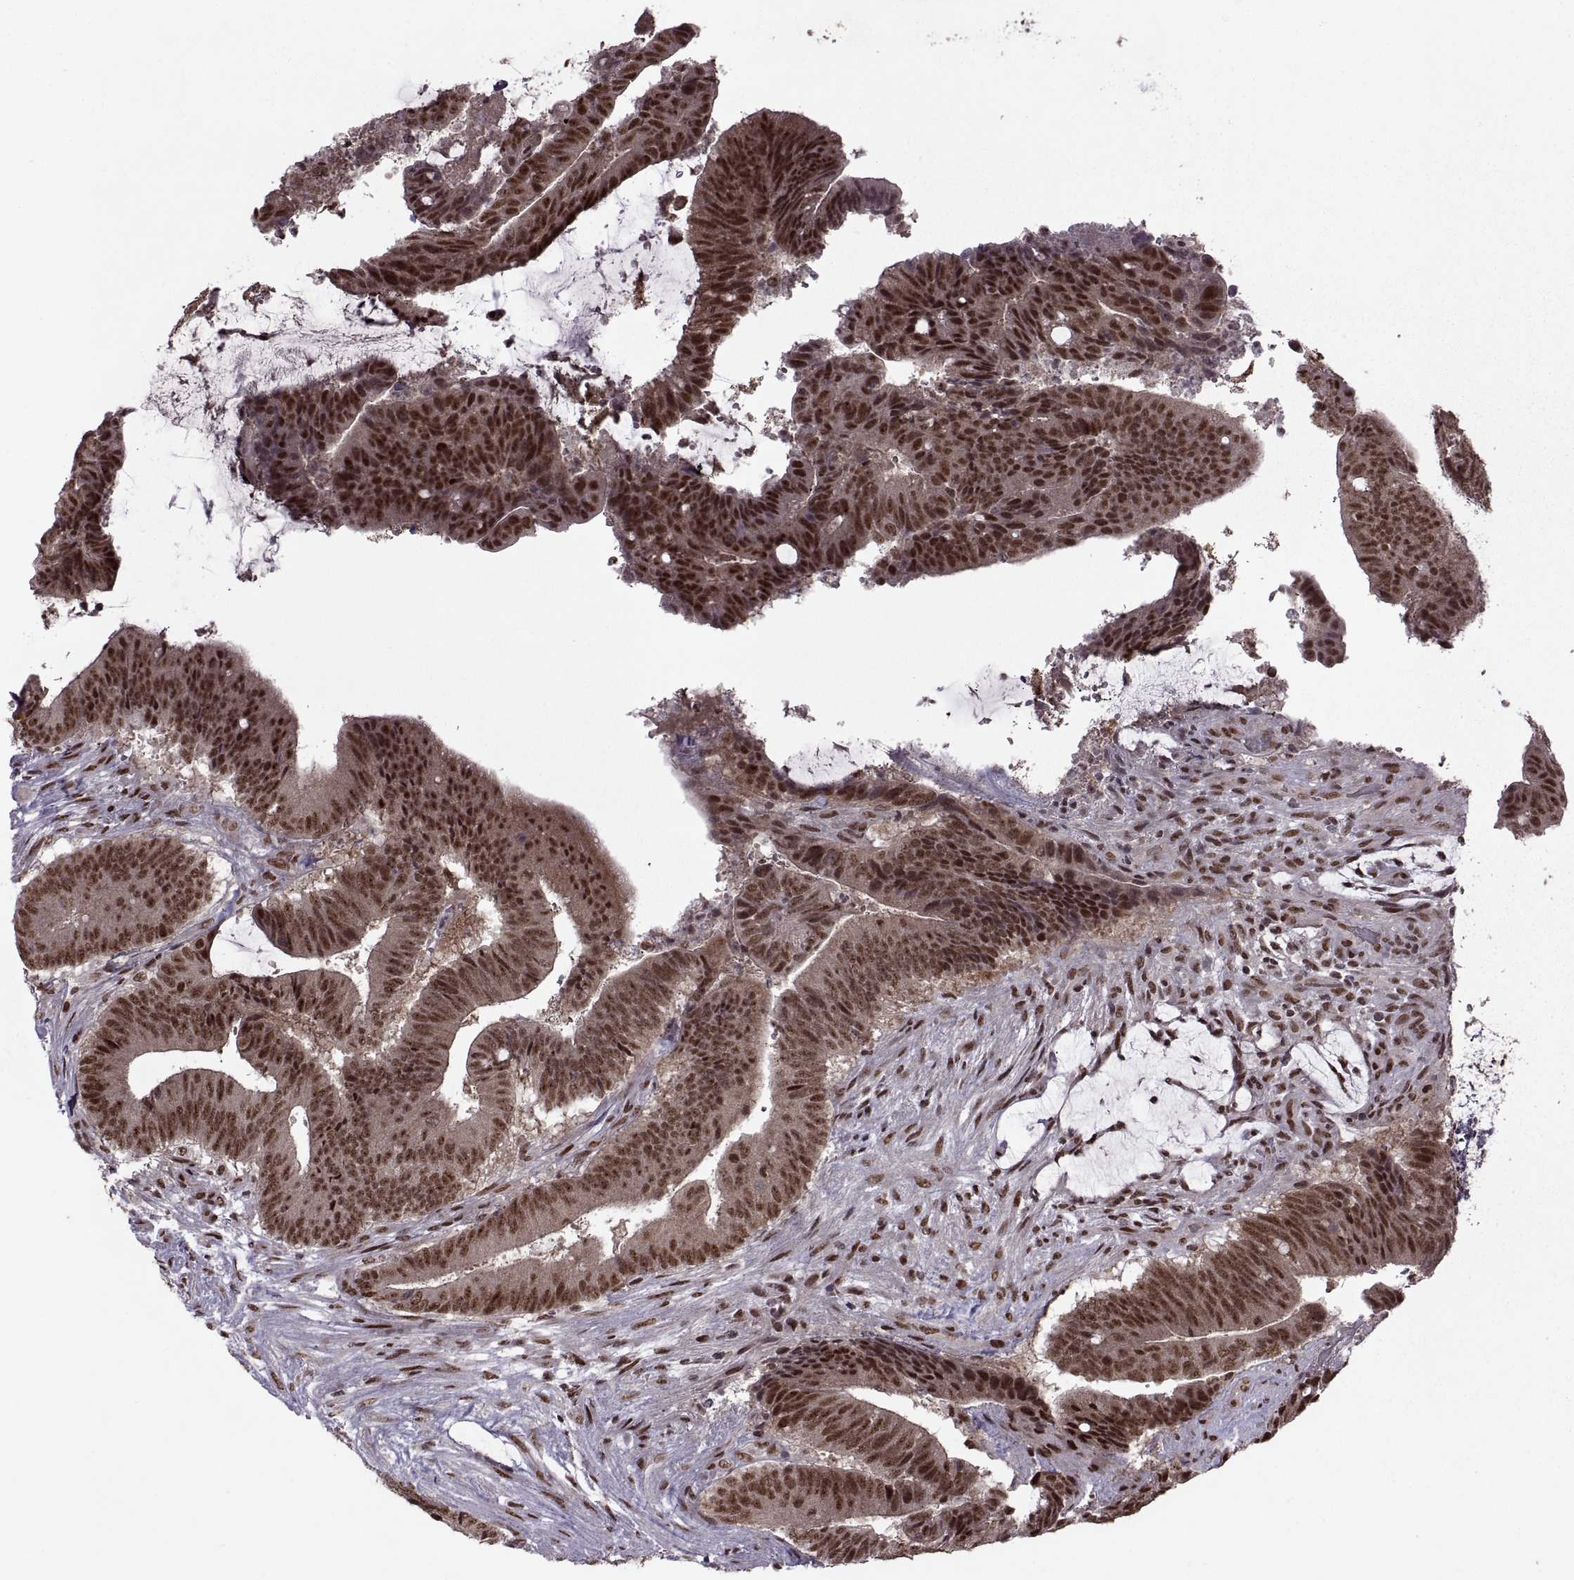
{"staining": {"intensity": "moderate", "quantity": ">75%", "location": "cytoplasmic/membranous,nuclear"}, "tissue": "colorectal cancer", "cell_type": "Tumor cells", "image_type": "cancer", "snomed": [{"axis": "morphology", "description": "Adenocarcinoma, NOS"}, {"axis": "topography", "description": "Colon"}], "caption": "Colorectal cancer (adenocarcinoma) stained for a protein shows moderate cytoplasmic/membranous and nuclear positivity in tumor cells.", "gene": "MT1E", "patient": {"sex": "female", "age": 43}}